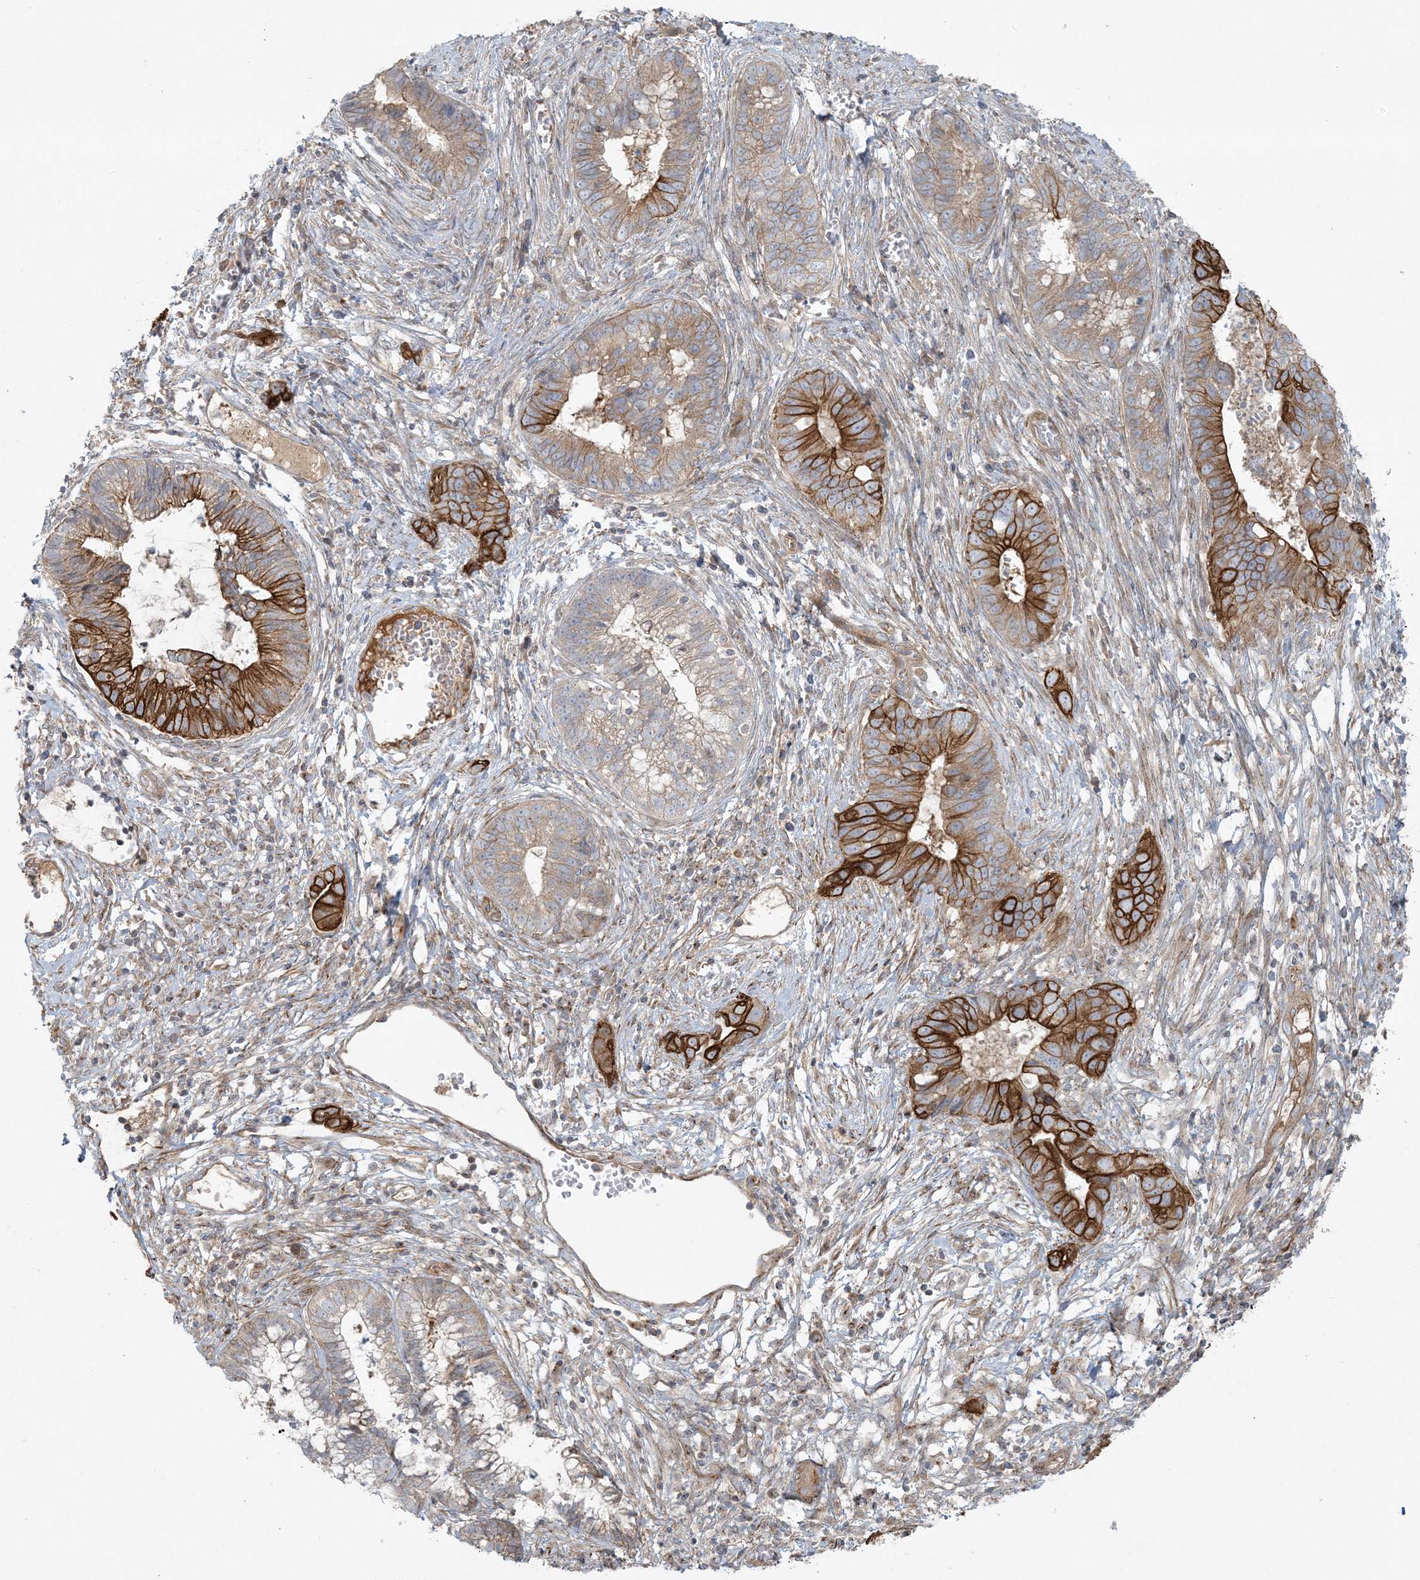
{"staining": {"intensity": "strong", "quantity": "25%-75%", "location": "cytoplasmic/membranous"}, "tissue": "cervical cancer", "cell_type": "Tumor cells", "image_type": "cancer", "snomed": [{"axis": "morphology", "description": "Adenocarcinoma, NOS"}, {"axis": "topography", "description": "Cervix"}], "caption": "A high amount of strong cytoplasmic/membranous expression is appreciated in about 25%-75% of tumor cells in adenocarcinoma (cervical) tissue.", "gene": "PIK3R4", "patient": {"sex": "female", "age": 44}}